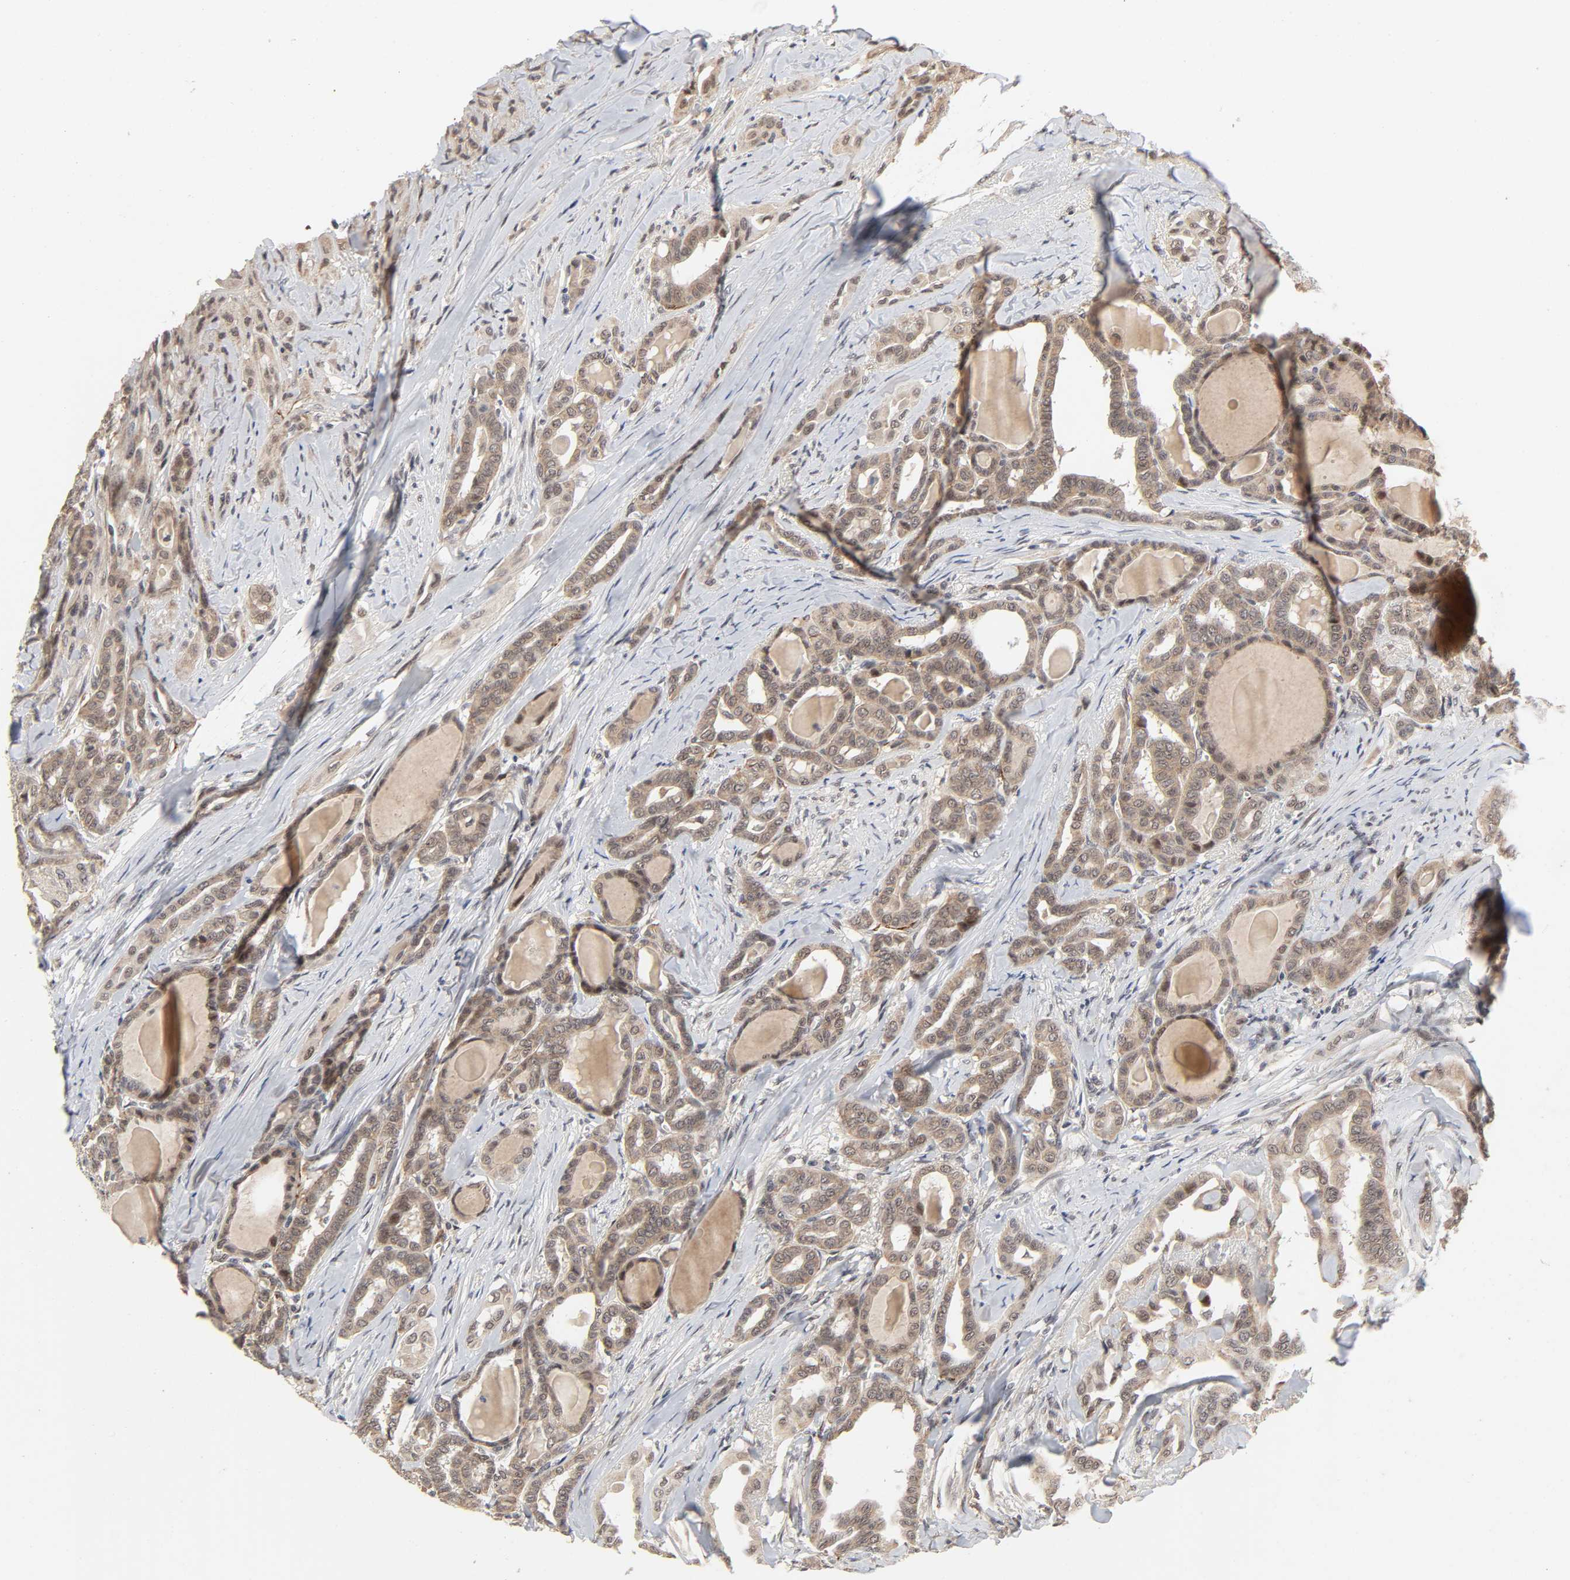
{"staining": {"intensity": "moderate", "quantity": ">75%", "location": "cytoplasmic/membranous,nuclear"}, "tissue": "thyroid cancer", "cell_type": "Tumor cells", "image_type": "cancer", "snomed": [{"axis": "morphology", "description": "Carcinoma, NOS"}, {"axis": "topography", "description": "Thyroid gland"}], "caption": "Immunohistochemical staining of human thyroid cancer (carcinoma) exhibits medium levels of moderate cytoplasmic/membranous and nuclear protein positivity in approximately >75% of tumor cells. (DAB (3,3'-diaminobenzidine) IHC with brightfield microscopy, high magnification).", "gene": "ZKSCAN8", "patient": {"sex": "female", "age": 91}}